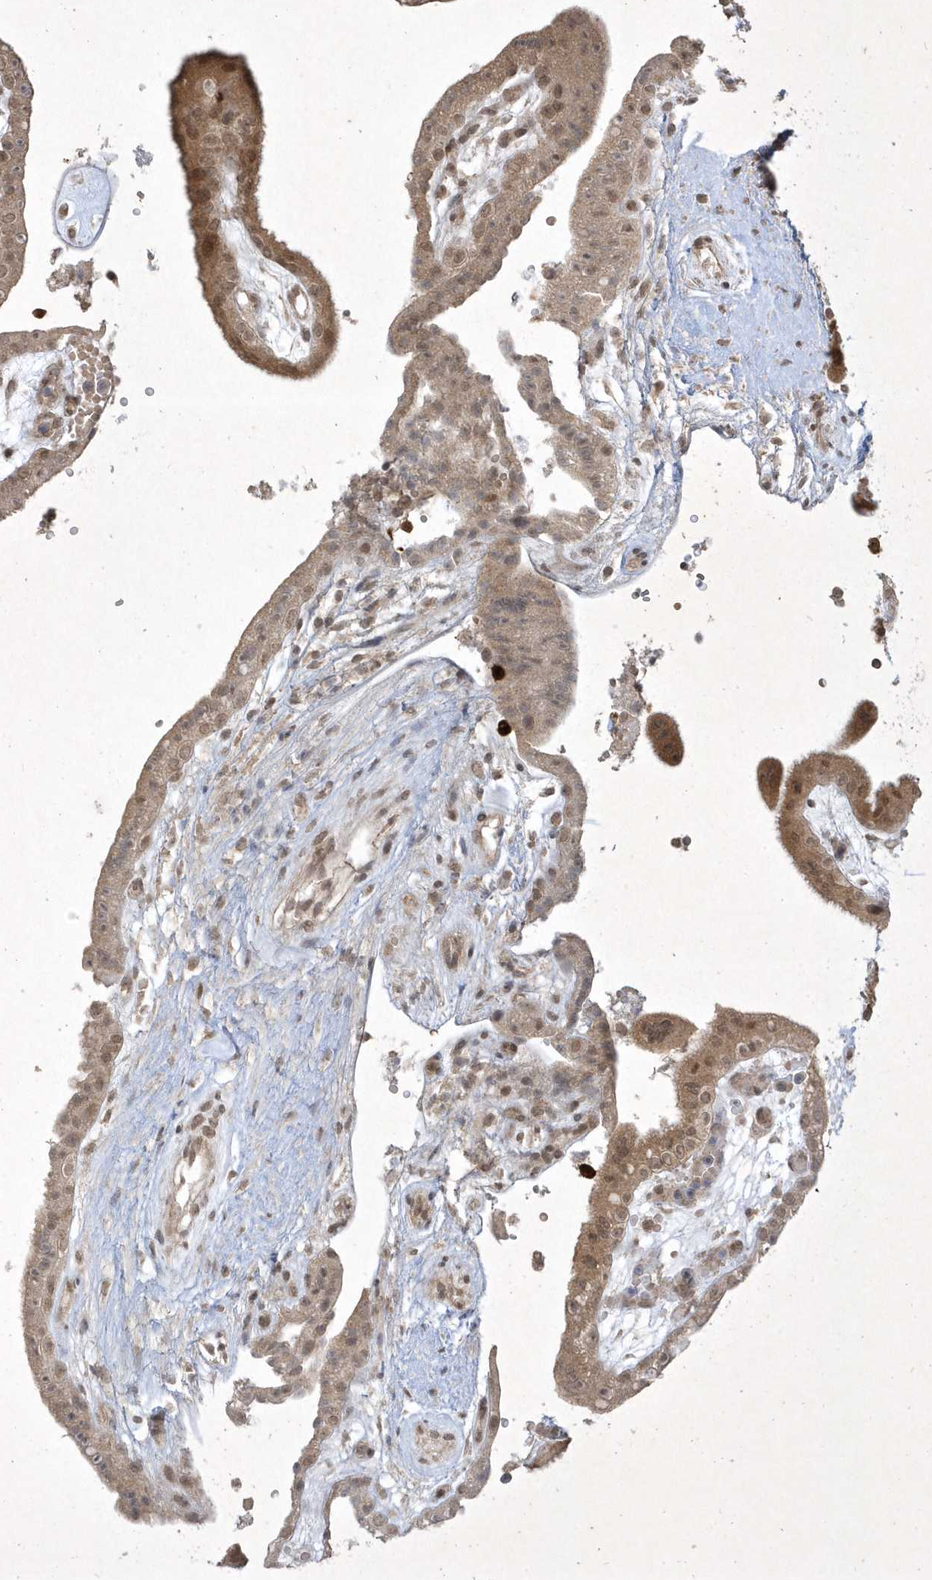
{"staining": {"intensity": "strong", "quantity": ">75%", "location": "cytoplasmic/membranous"}, "tissue": "placenta", "cell_type": "Decidual cells", "image_type": "normal", "snomed": [{"axis": "morphology", "description": "Normal tissue, NOS"}, {"axis": "topography", "description": "Placenta"}], "caption": "An immunohistochemistry (IHC) image of normal tissue is shown. Protein staining in brown labels strong cytoplasmic/membranous positivity in placenta within decidual cells. (brown staining indicates protein expression, while blue staining denotes nuclei).", "gene": "ZNF213", "patient": {"sex": "female", "age": 18}}